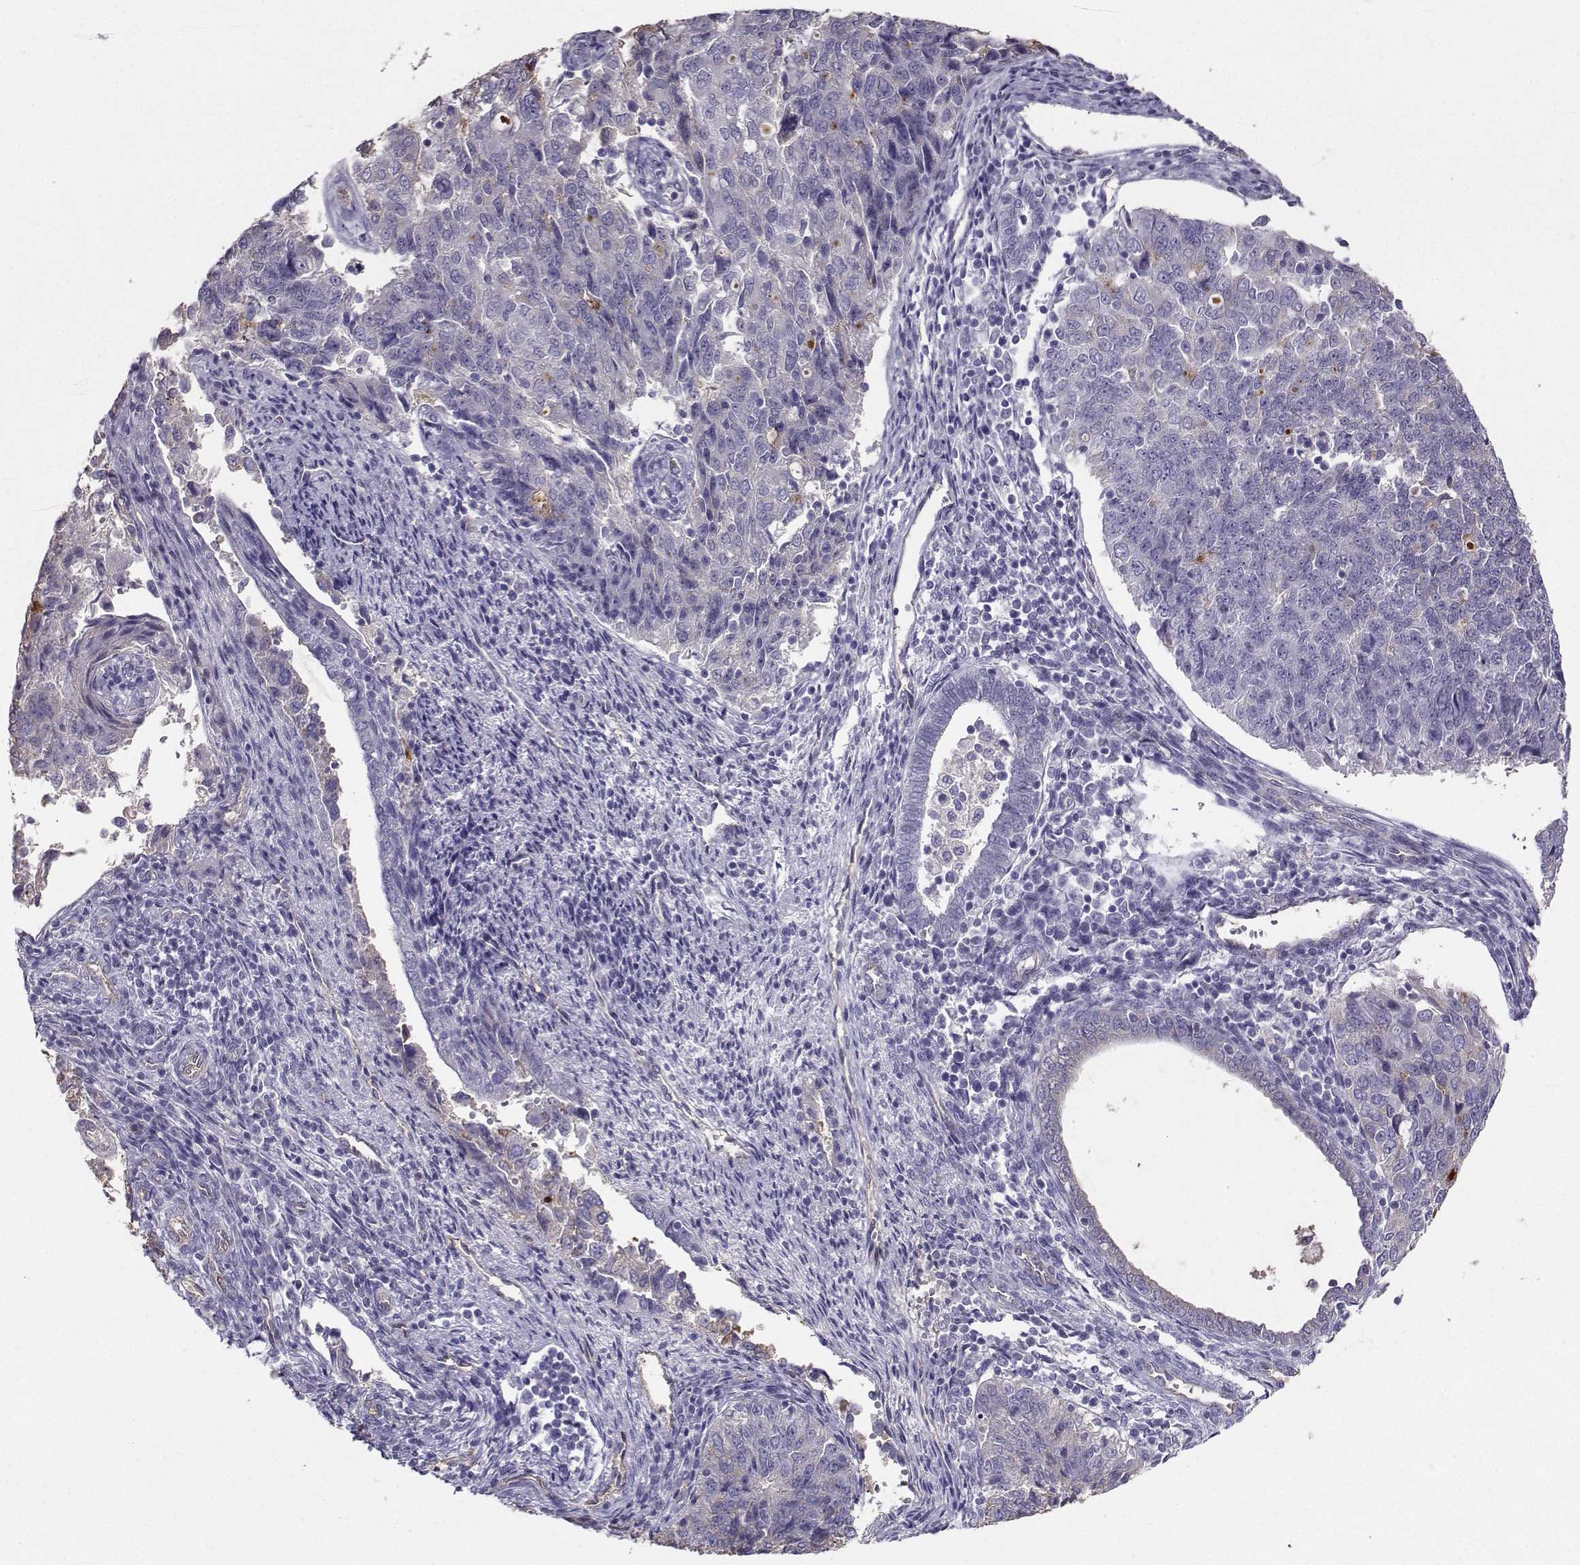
{"staining": {"intensity": "weak", "quantity": "25%-75%", "location": "cytoplasmic/membranous"}, "tissue": "endometrial cancer", "cell_type": "Tumor cells", "image_type": "cancer", "snomed": [{"axis": "morphology", "description": "Adenocarcinoma, NOS"}, {"axis": "topography", "description": "Endometrium"}], "caption": "There is low levels of weak cytoplasmic/membranous positivity in tumor cells of endometrial cancer, as demonstrated by immunohistochemical staining (brown color).", "gene": "CLUL1", "patient": {"sex": "female", "age": 43}}